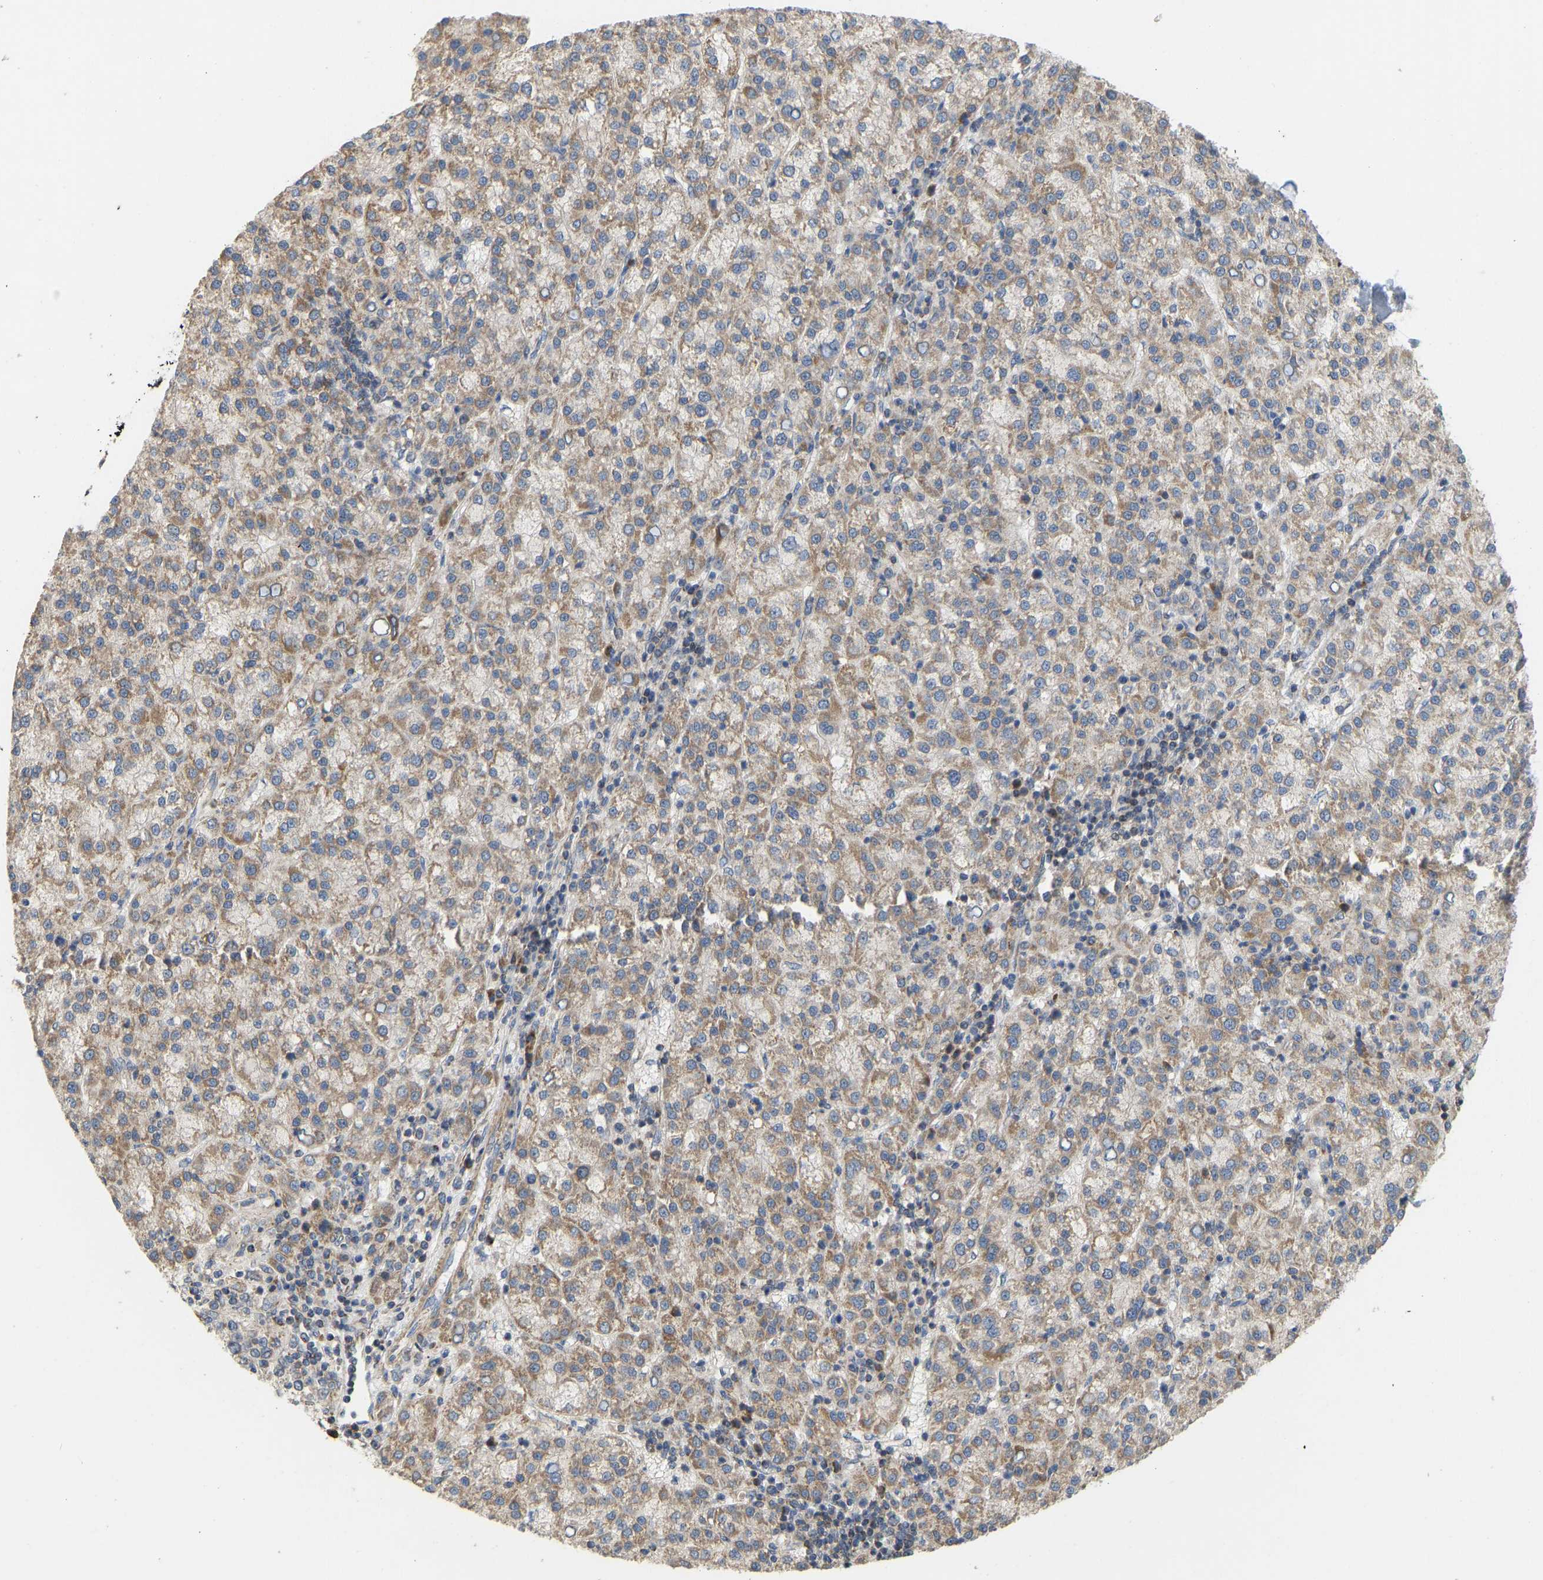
{"staining": {"intensity": "moderate", "quantity": ">75%", "location": "cytoplasmic/membranous"}, "tissue": "liver cancer", "cell_type": "Tumor cells", "image_type": "cancer", "snomed": [{"axis": "morphology", "description": "Carcinoma, Hepatocellular, NOS"}, {"axis": "topography", "description": "Liver"}], "caption": "DAB (3,3'-diaminobenzidine) immunohistochemical staining of human liver cancer (hepatocellular carcinoma) reveals moderate cytoplasmic/membranous protein expression in about >75% of tumor cells.", "gene": "HACD2", "patient": {"sex": "female", "age": 58}}